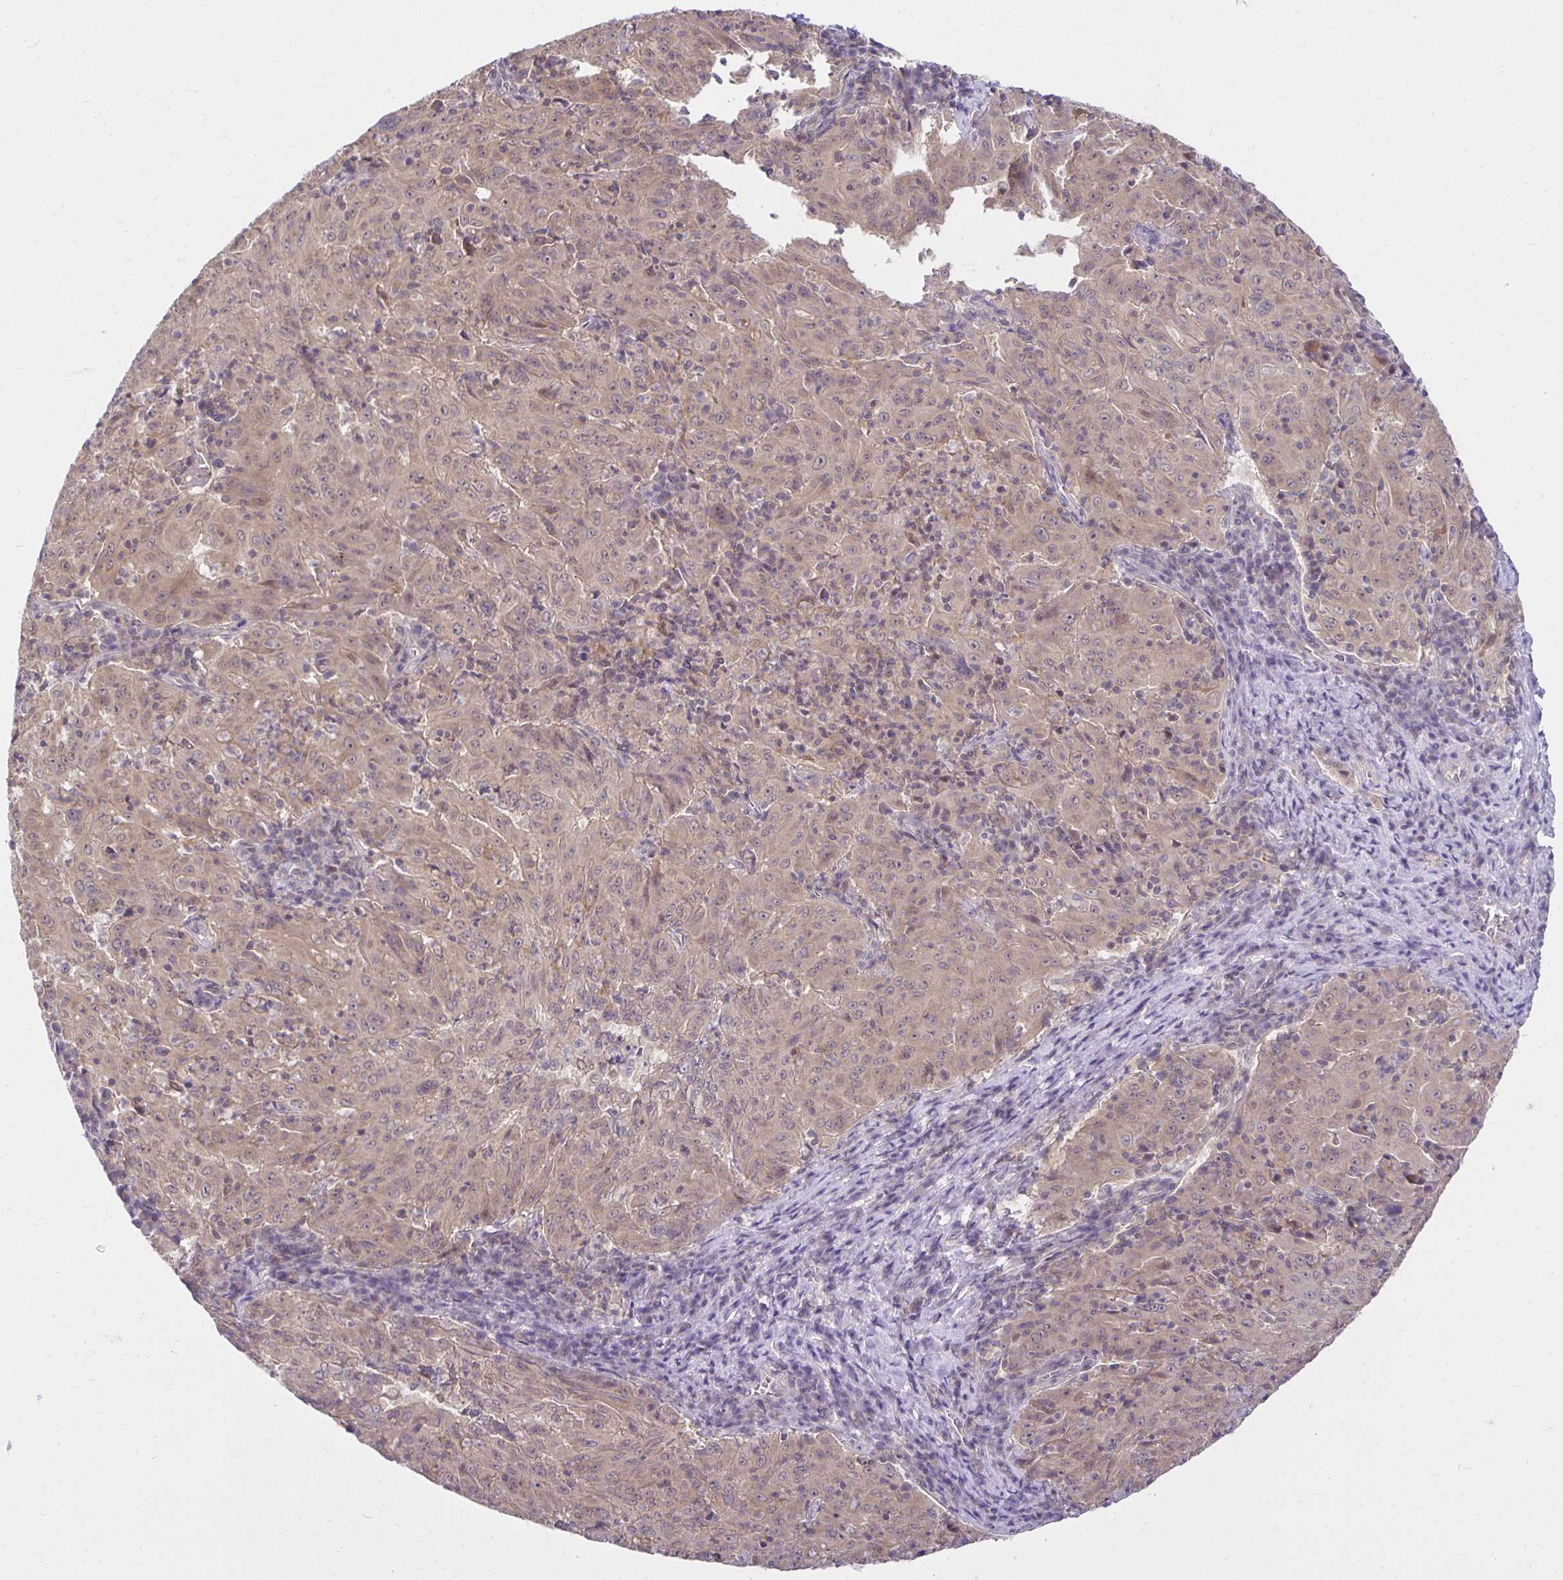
{"staining": {"intensity": "weak", "quantity": "<25%", "location": "cytoplasmic/membranous,nuclear"}, "tissue": "pancreatic cancer", "cell_type": "Tumor cells", "image_type": "cancer", "snomed": [{"axis": "morphology", "description": "Adenocarcinoma, NOS"}, {"axis": "topography", "description": "Pancreas"}], "caption": "DAB immunohistochemical staining of human pancreatic cancer (adenocarcinoma) displays no significant positivity in tumor cells.", "gene": "MIEN1", "patient": {"sex": "male", "age": 63}}